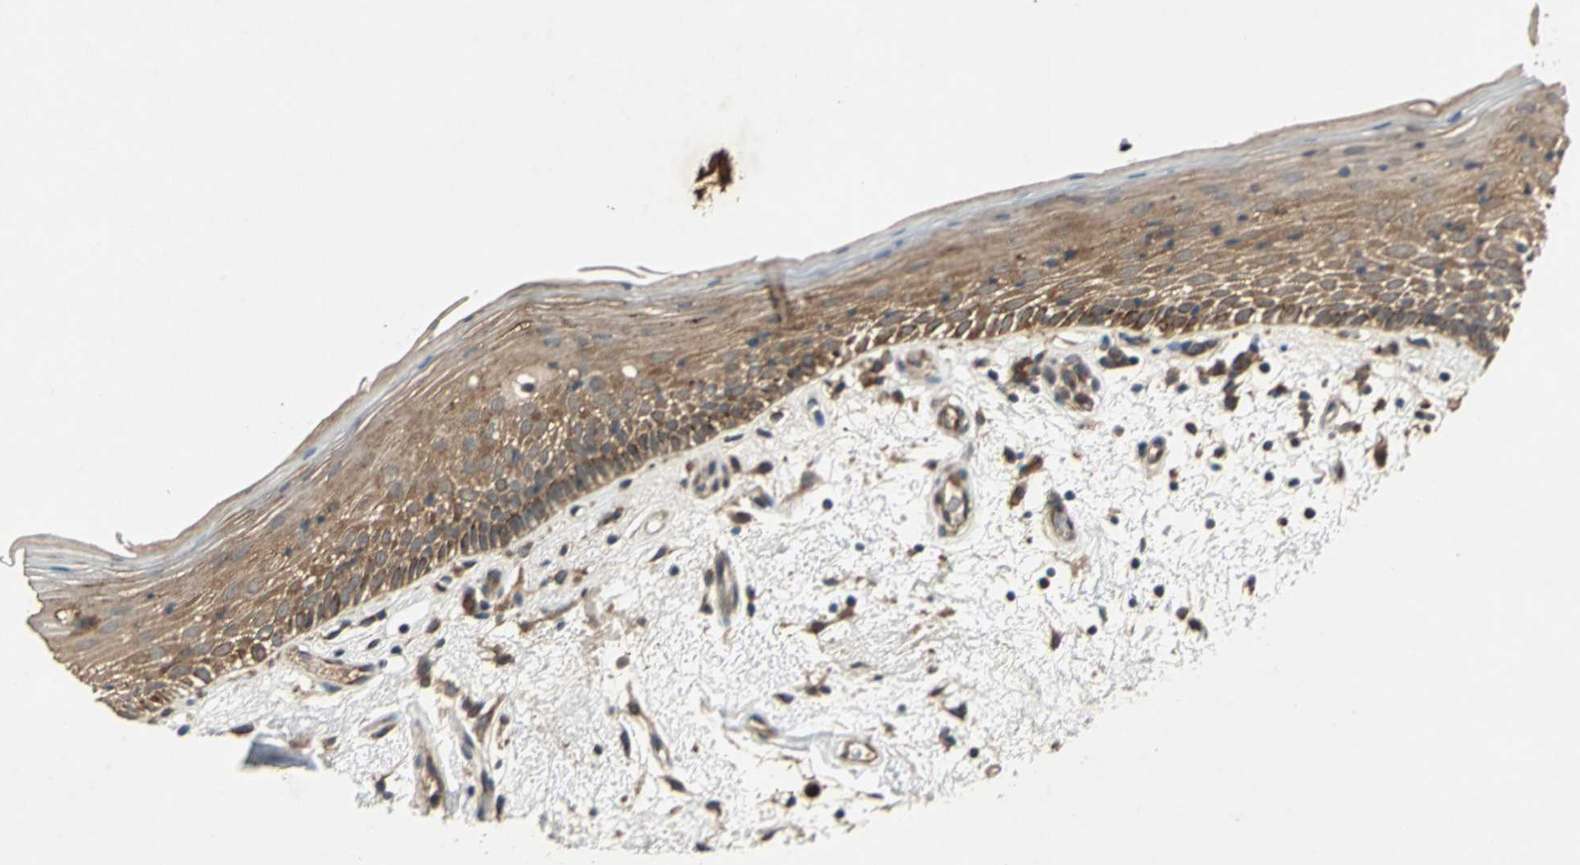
{"staining": {"intensity": "moderate", "quantity": ">75%", "location": "cytoplasmic/membranous"}, "tissue": "oral mucosa", "cell_type": "Squamous epithelial cells", "image_type": "normal", "snomed": [{"axis": "morphology", "description": "Normal tissue, NOS"}, {"axis": "morphology", "description": "Squamous cell carcinoma, NOS"}, {"axis": "topography", "description": "Skeletal muscle"}, {"axis": "topography", "description": "Oral tissue"}, {"axis": "topography", "description": "Head-Neck"}], "caption": "Immunohistochemical staining of benign oral mucosa shows >75% levels of moderate cytoplasmic/membranous protein expression in approximately >75% of squamous epithelial cells.", "gene": "NFKBIE", "patient": {"sex": "male", "age": 71}}